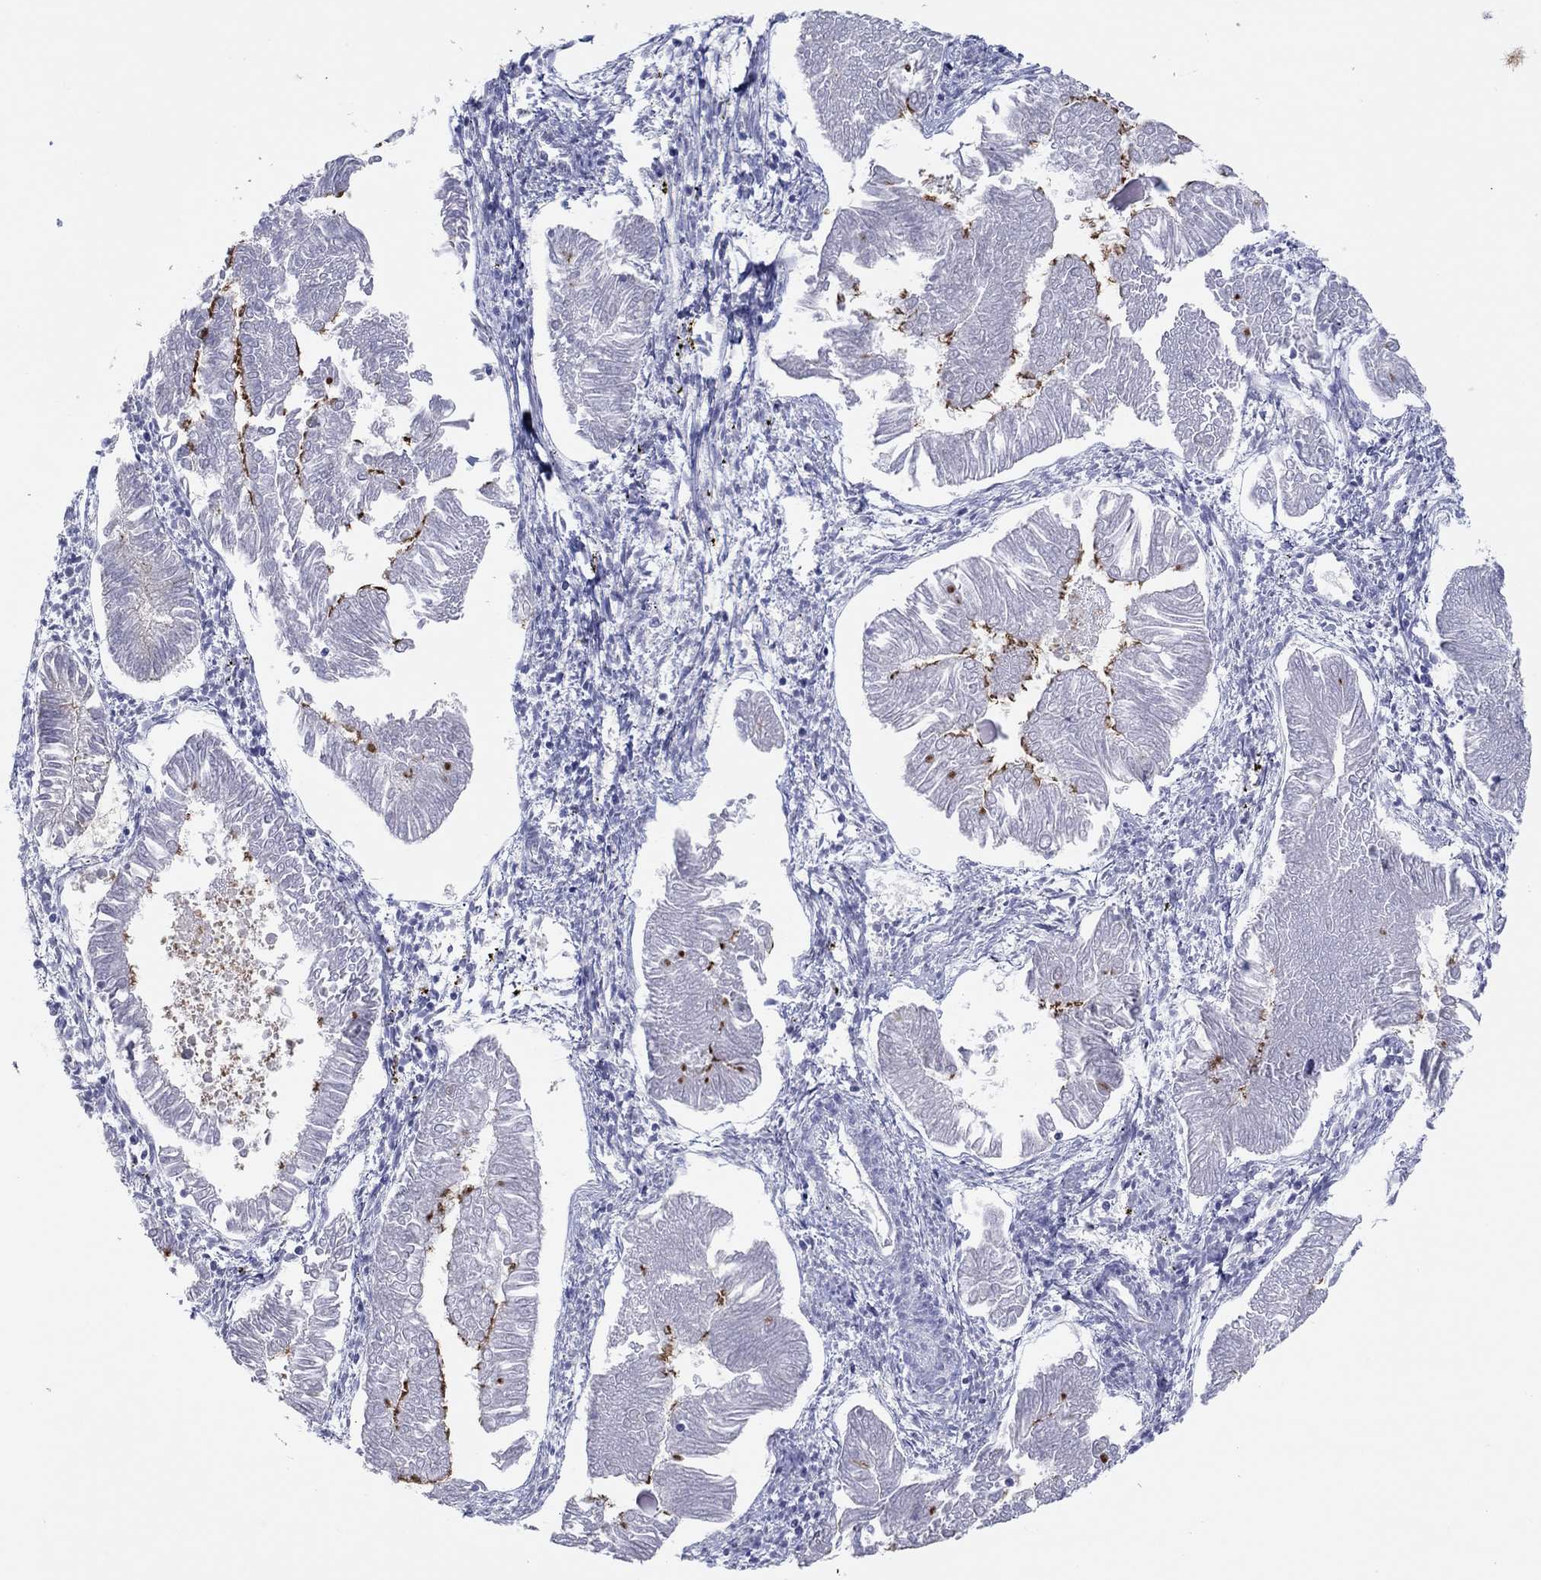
{"staining": {"intensity": "strong", "quantity": "<25%", "location": "cytoplasmic/membranous"}, "tissue": "endometrial cancer", "cell_type": "Tumor cells", "image_type": "cancer", "snomed": [{"axis": "morphology", "description": "Adenocarcinoma, NOS"}, {"axis": "topography", "description": "Endometrium"}], "caption": "Endometrial adenocarcinoma stained with immunohistochemistry shows strong cytoplasmic/membranous staining in about <25% of tumor cells.", "gene": "ERICH3", "patient": {"sex": "female", "age": 53}}